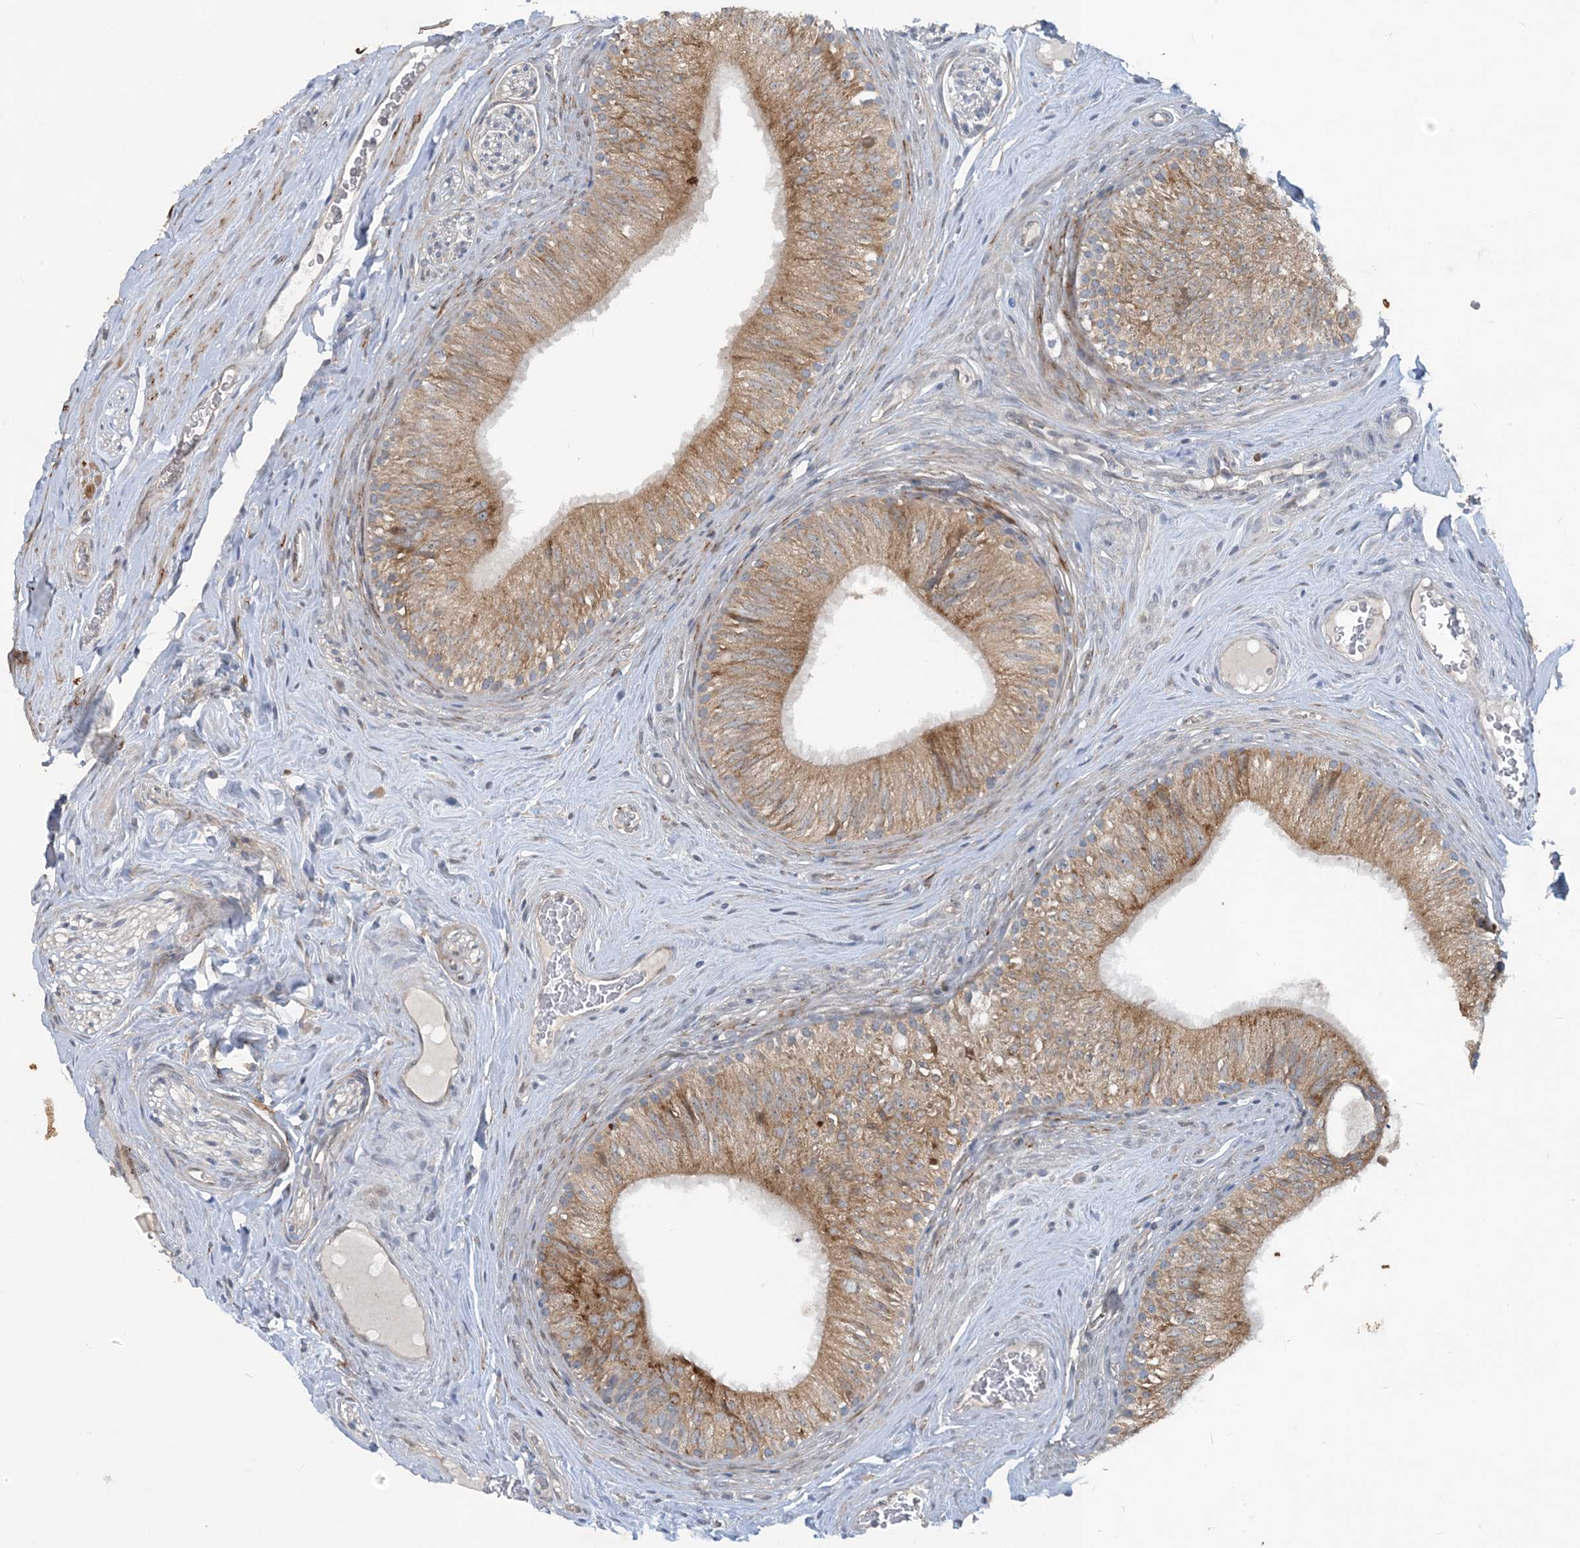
{"staining": {"intensity": "moderate", "quantity": "25%-75%", "location": "cytoplasmic/membranous"}, "tissue": "epididymis", "cell_type": "Glandular cells", "image_type": "normal", "snomed": [{"axis": "morphology", "description": "Normal tissue, NOS"}, {"axis": "topography", "description": "Epididymis"}], "caption": "Benign epididymis exhibits moderate cytoplasmic/membranous positivity in approximately 25%-75% of glandular cells, visualized by immunohistochemistry. Using DAB (brown) and hematoxylin (blue) stains, captured at high magnification using brightfield microscopy.", "gene": "CDS1", "patient": {"sex": "male", "age": 46}}